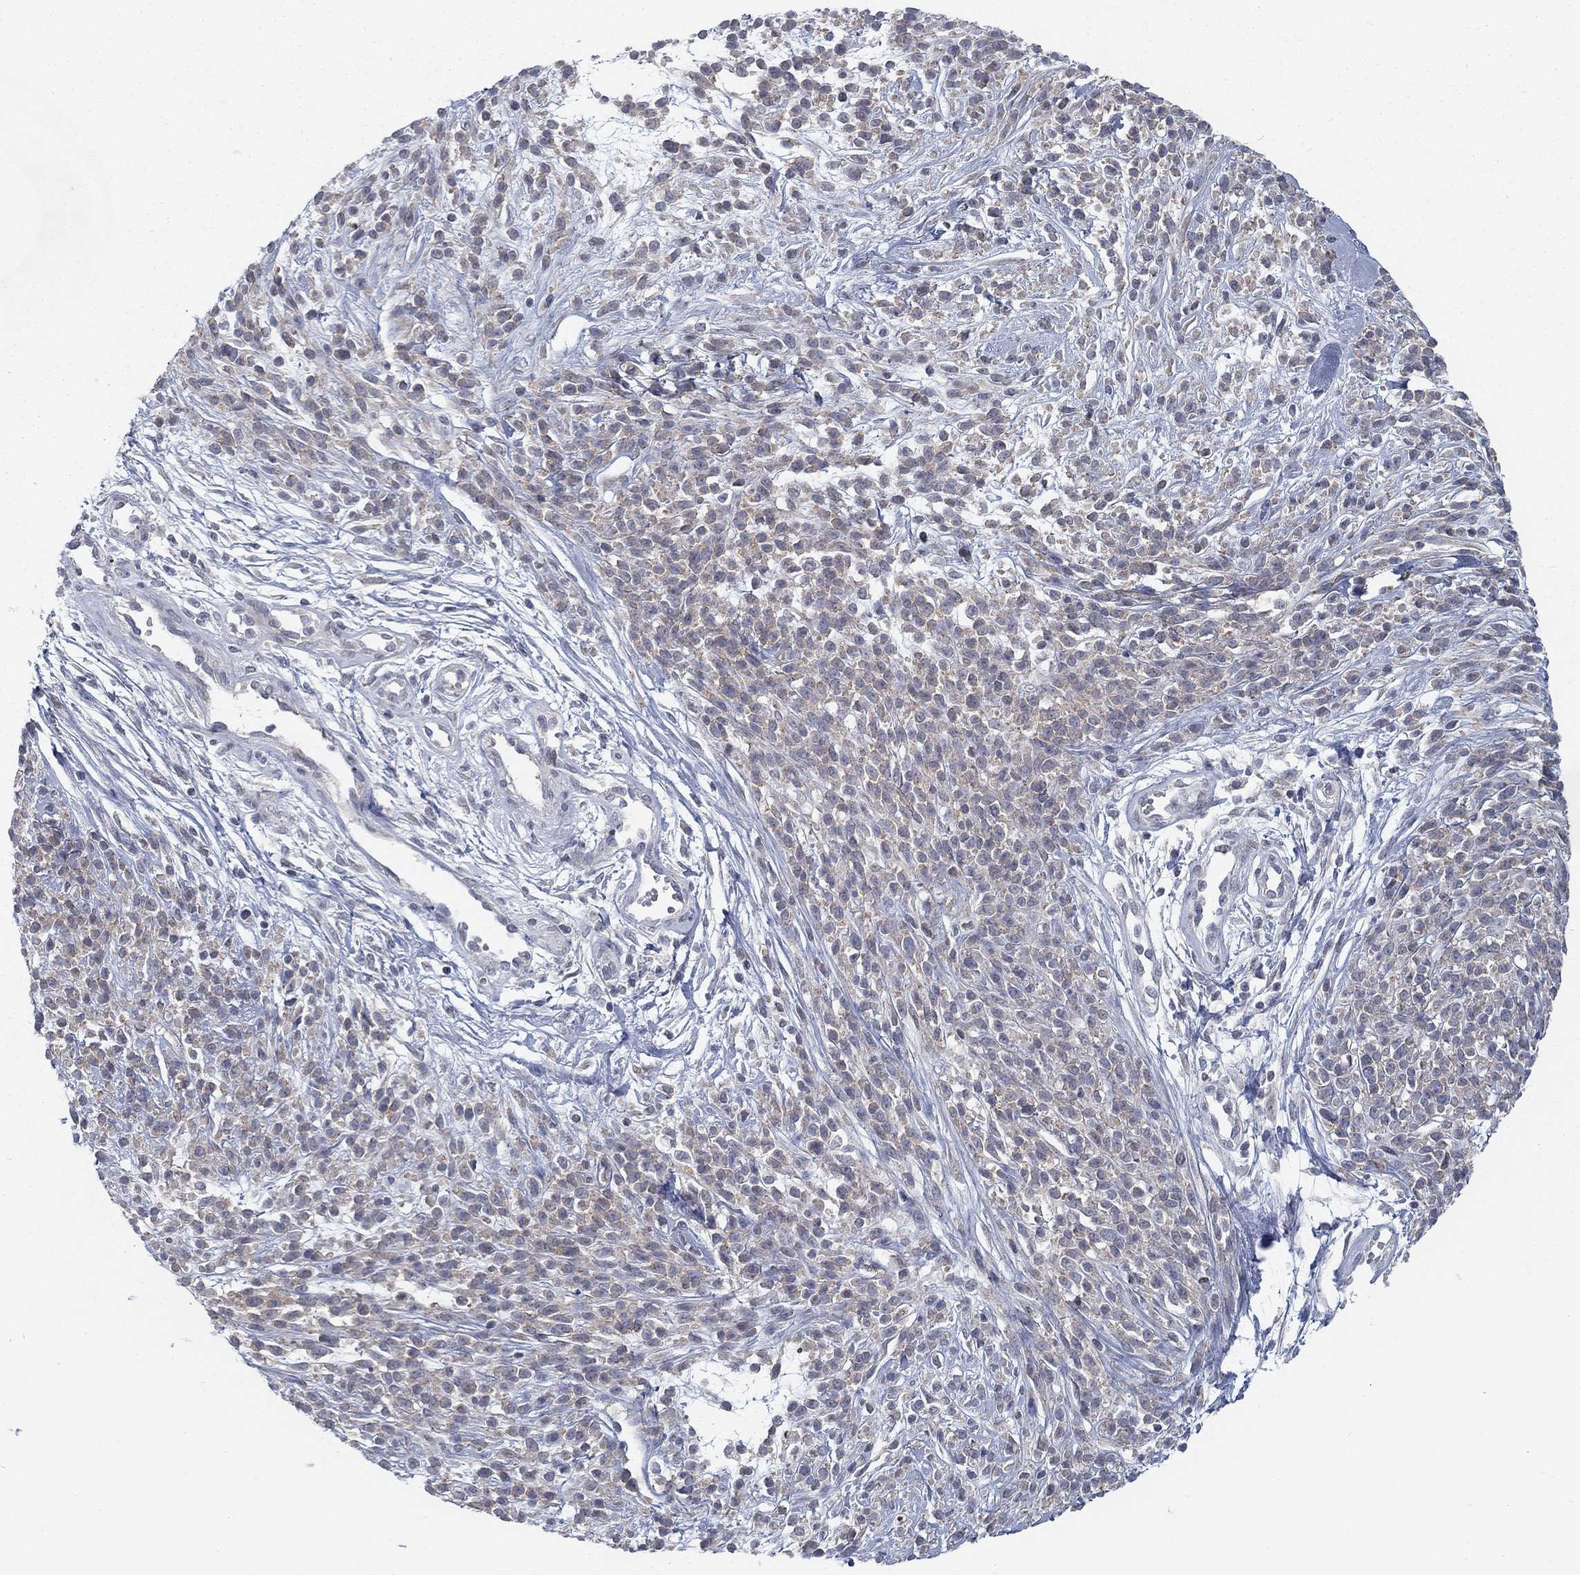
{"staining": {"intensity": "weak", "quantity": ">75%", "location": "cytoplasmic/membranous"}, "tissue": "melanoma", "cell_type": "Tumor cells", "image_type": "cancer", "snomed": [{"axis": "morphology", "description": "Malignant melanoma, NOS"}, {"axis": "topography", "description": "Skin"}, {"axis": "topography", "description": "Skin of trunk"}], "caption": "Protein staining displays weak cytoplasmic/membranous positivity in approximately >75% of tumor cells in malignant melanoma. (DAB = brown stain, brightfield microscopy at high magnification).", "gene": "ATP1A3", "patient": {"sex": "male", "age": 74}}